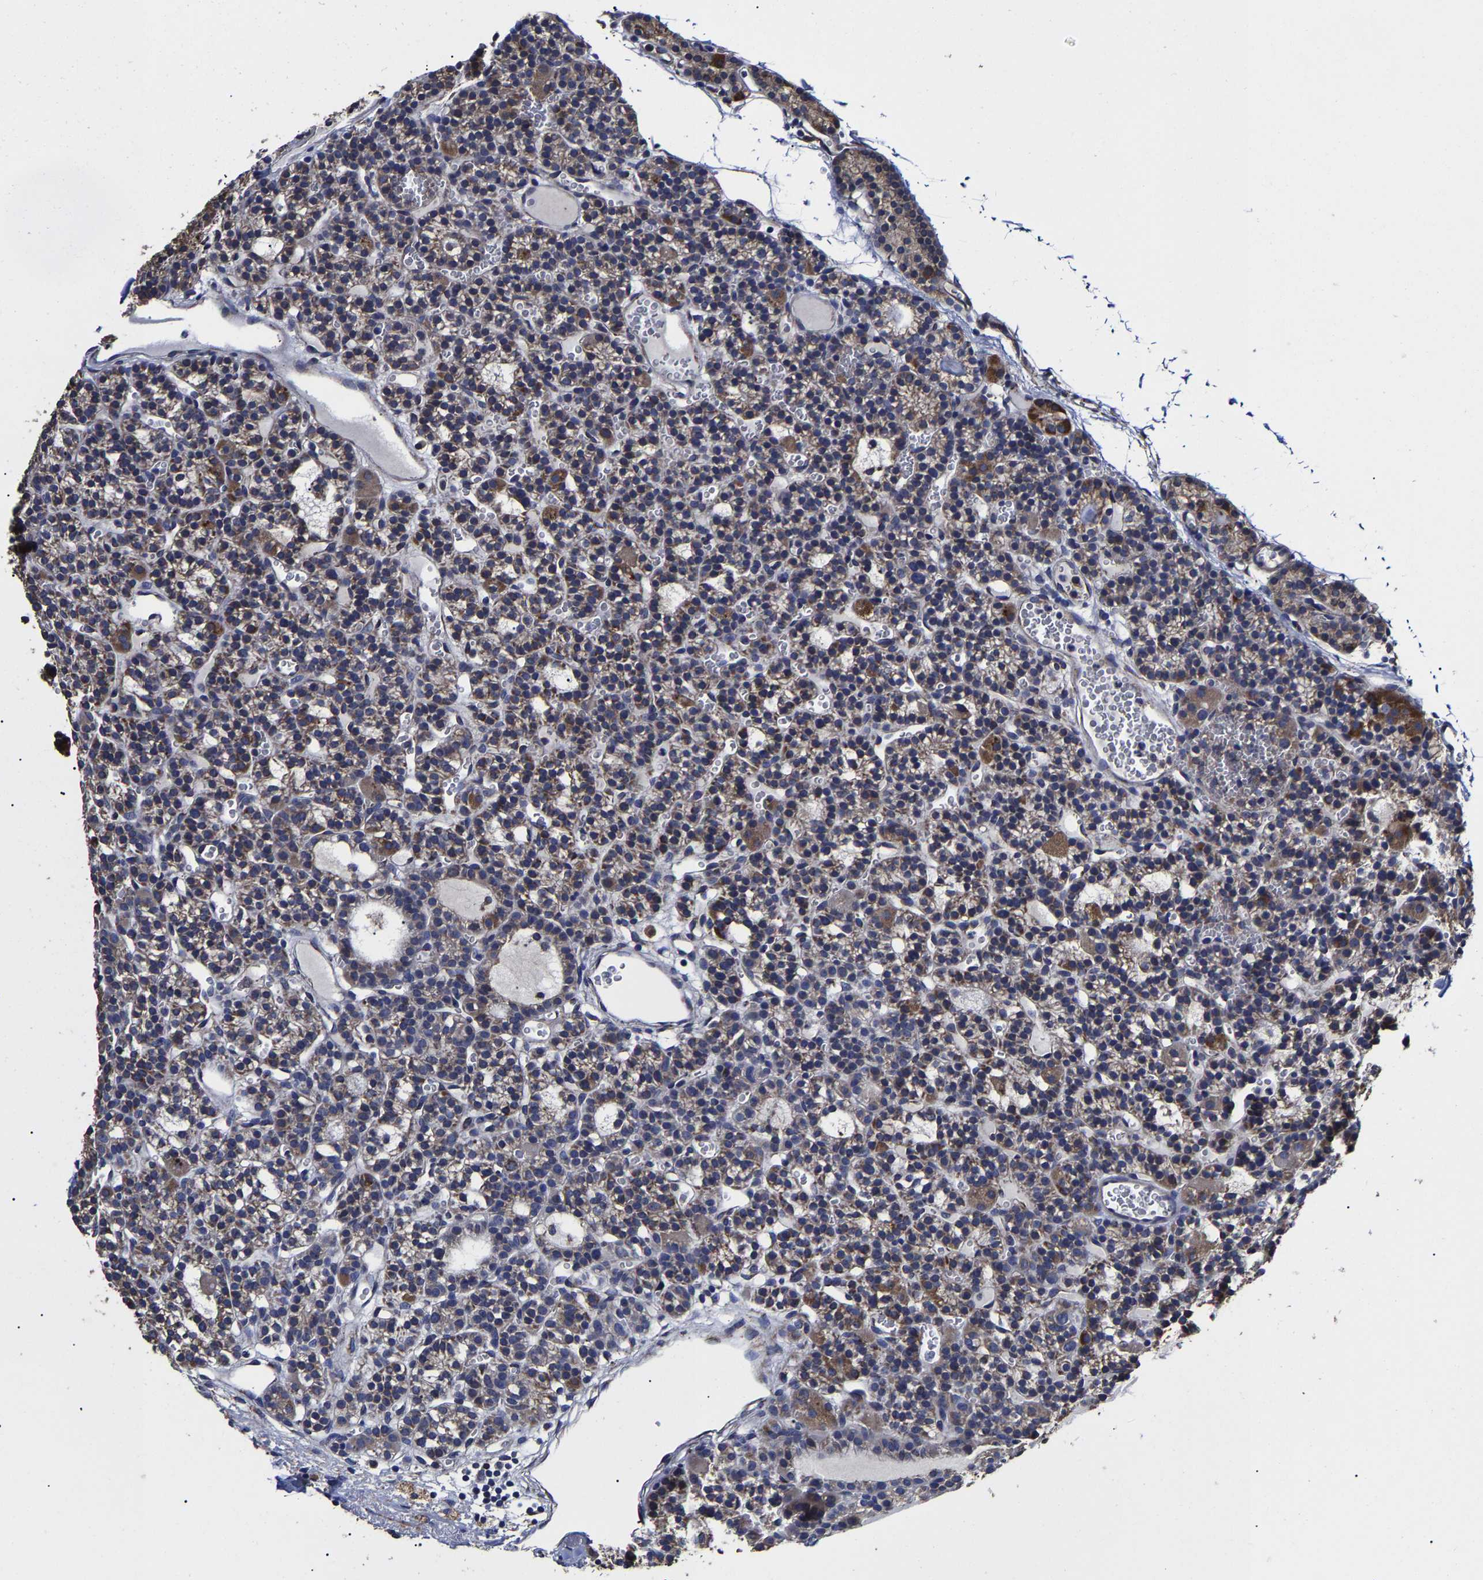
{"staining": {"intensity": "moderate", "quantity": "25%-75%", "location": "cytoplasmic/membranous"}, "tissue": "parathyroid gland", "cell_type": "Glandular cells", "image_type": "normal", "snomed": [{"axis": "morphology", "description": "Normal tissue, NOS"}, {"axis": "morphology", "description": "Adenoma, NOS"}, {"axis": "topography", "description": "Parathyroid gland"}], "caption": "The micrograph demonstrates immunohistochemical staining of unremarkable parathyroid gland. There is moderate cytoplasmic/membranous expression is appreciated in about 25%-75% of glandular cells.", "gene": "AASS", "patient": {"sex": "female", "age": 51}}